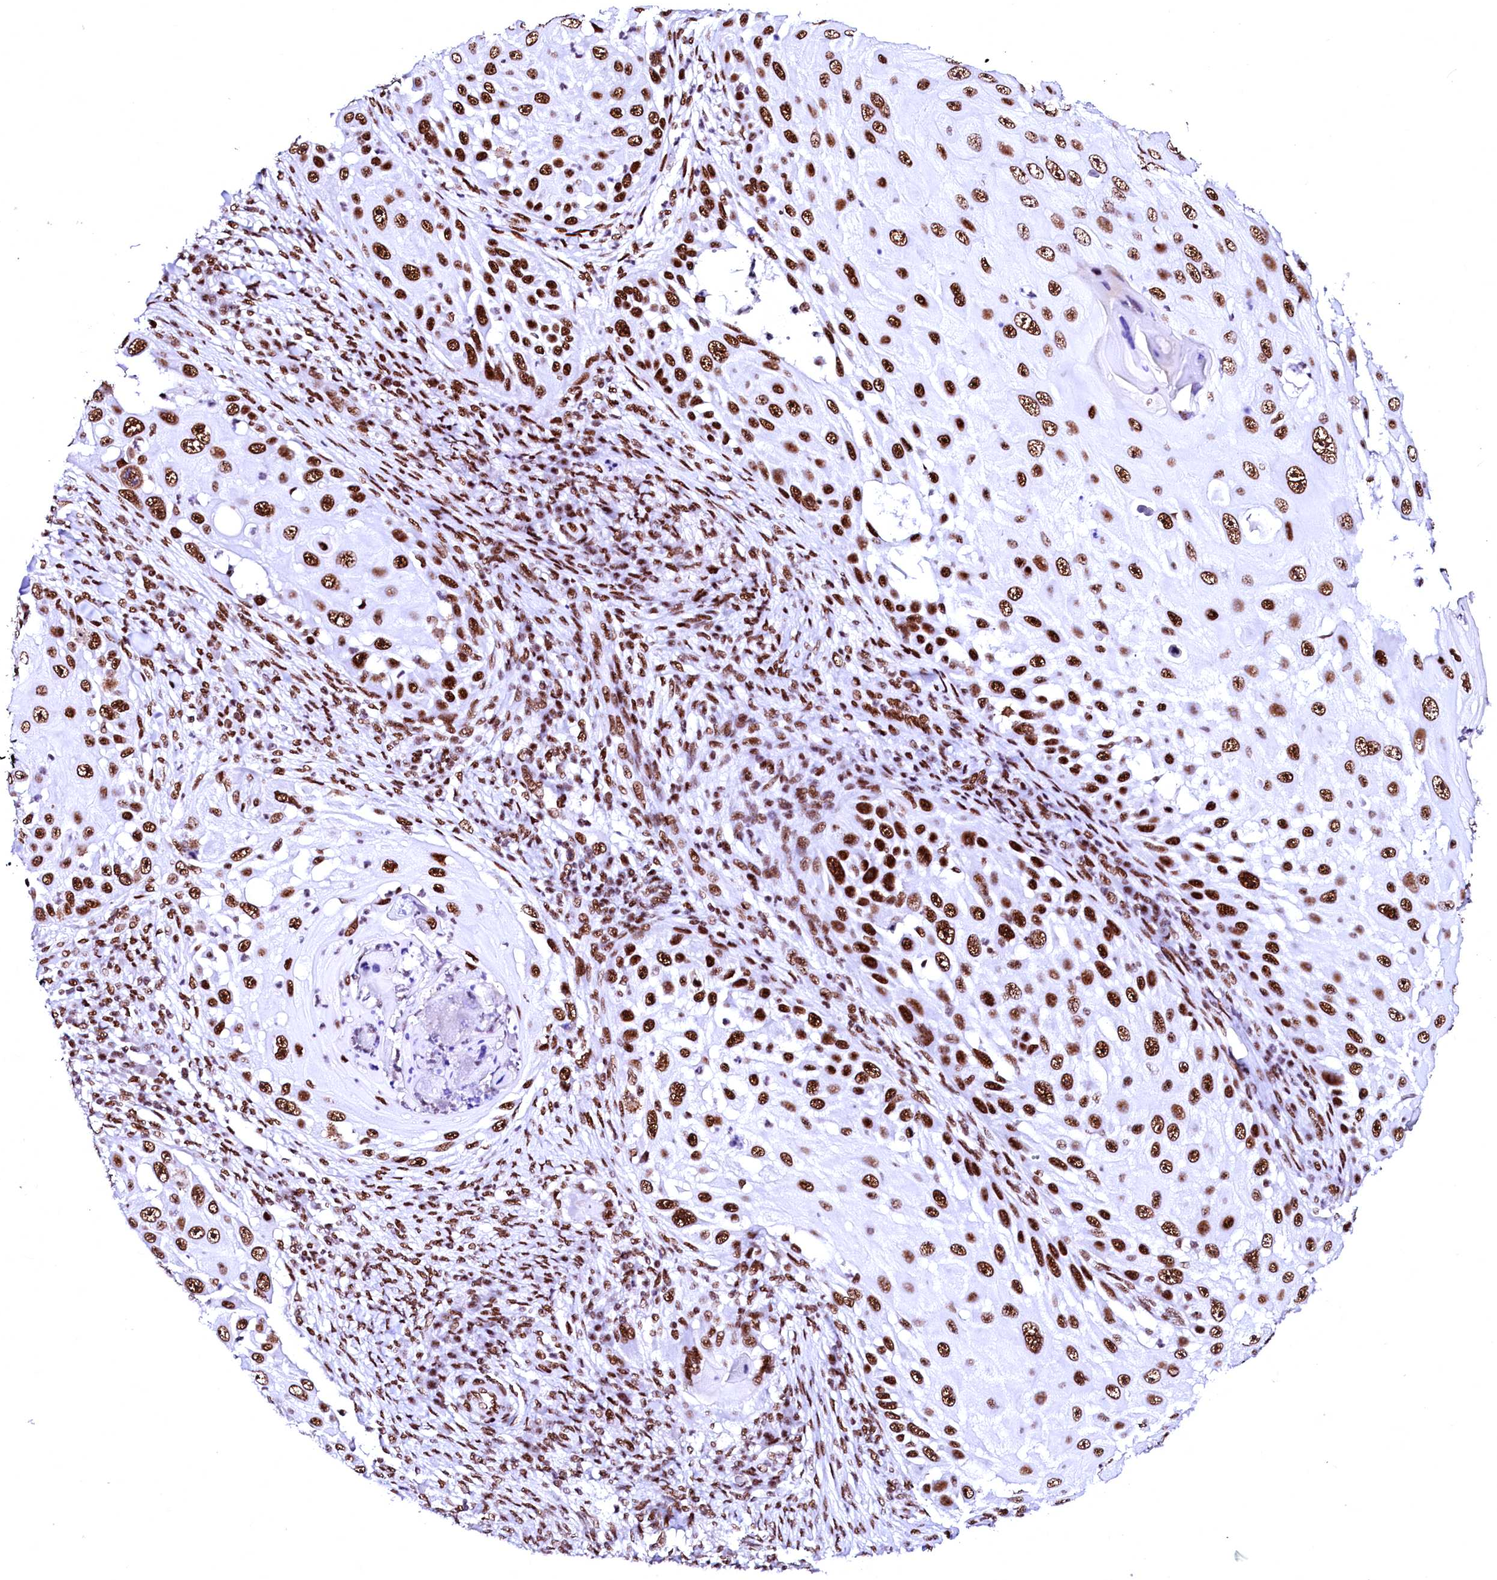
{"staining": {"intensity": "strong", "quantity": ">75%", "location": "nuclear"}, "tissue": "skin cancer", "cell_type": "Tumor cells", "image_type": "cancer", "snomed": [{"axis": "morphology", "description": "Squamous cell carcinoma, NOS"}, {"axis": "topography", "description": "Skin"}], "caption": "There is high levels of strong nuclear staining in tumor cells of skin cancer, as demonstrated by immunohistochemical staining (brown color).", "gene": "CPSF6", "patient": {"sex": "female", "age": 44}}